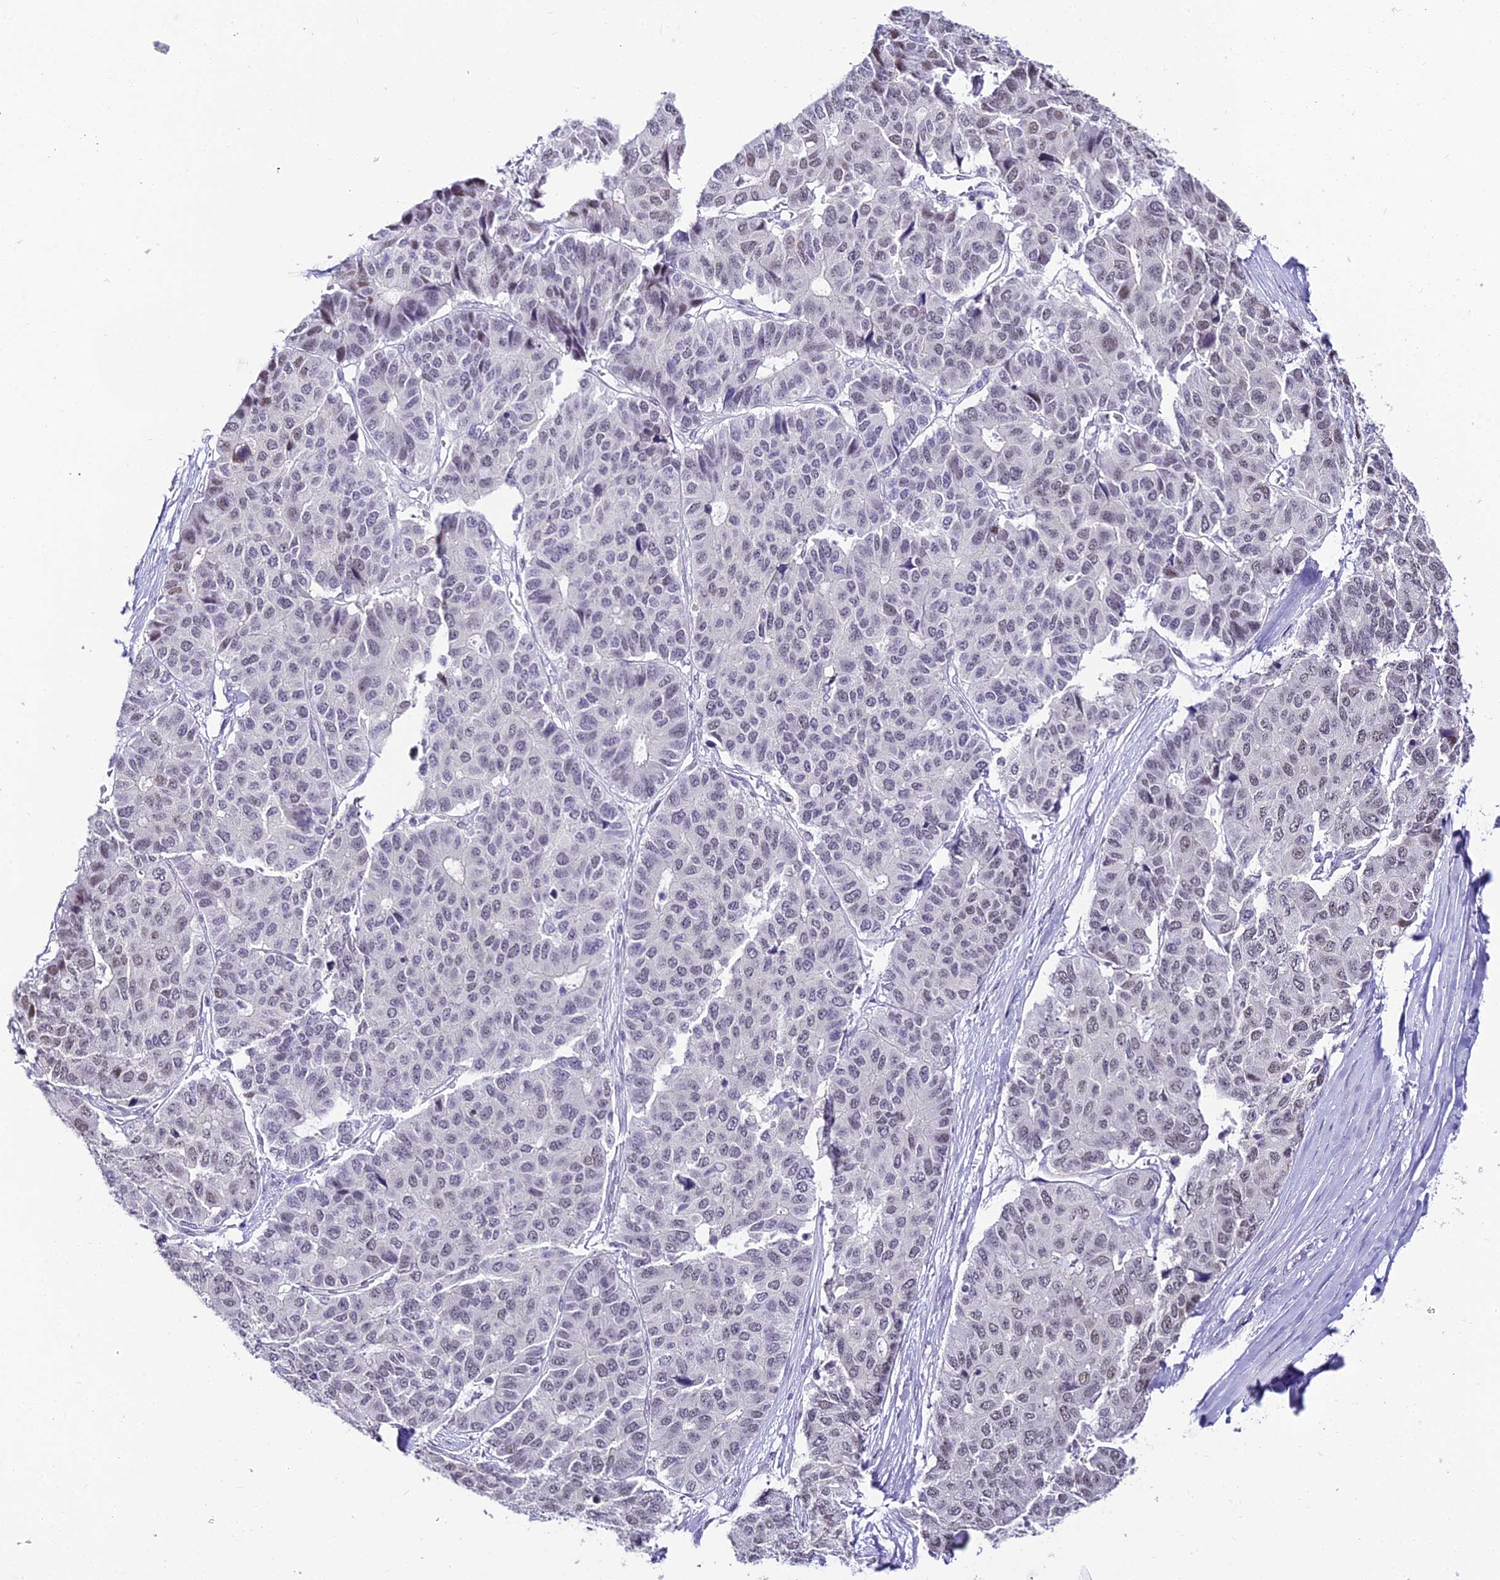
{"staining": {"intensity": "weak", "quantity": "25%-75%", "location": "nuclear"}, "tissue": "pancreatic cancer", "cell_type": "Tumor cells", "image_type": "cancer", "snomed": [{"axis": "morphology", "description": "Adenocarcinoma, NOS"}, {"axis": "topography", "description": "Pancreas"}], "caption": "A micrograph showing weak nuclear positivity in about 25%-75% of tumor cells in pancreatic adenocarcinoma, as visualized by brown immunohistochemical staining.", "gene": "ABHD14A-ACY1", "patient": {"sex": "male", "age": 50}}